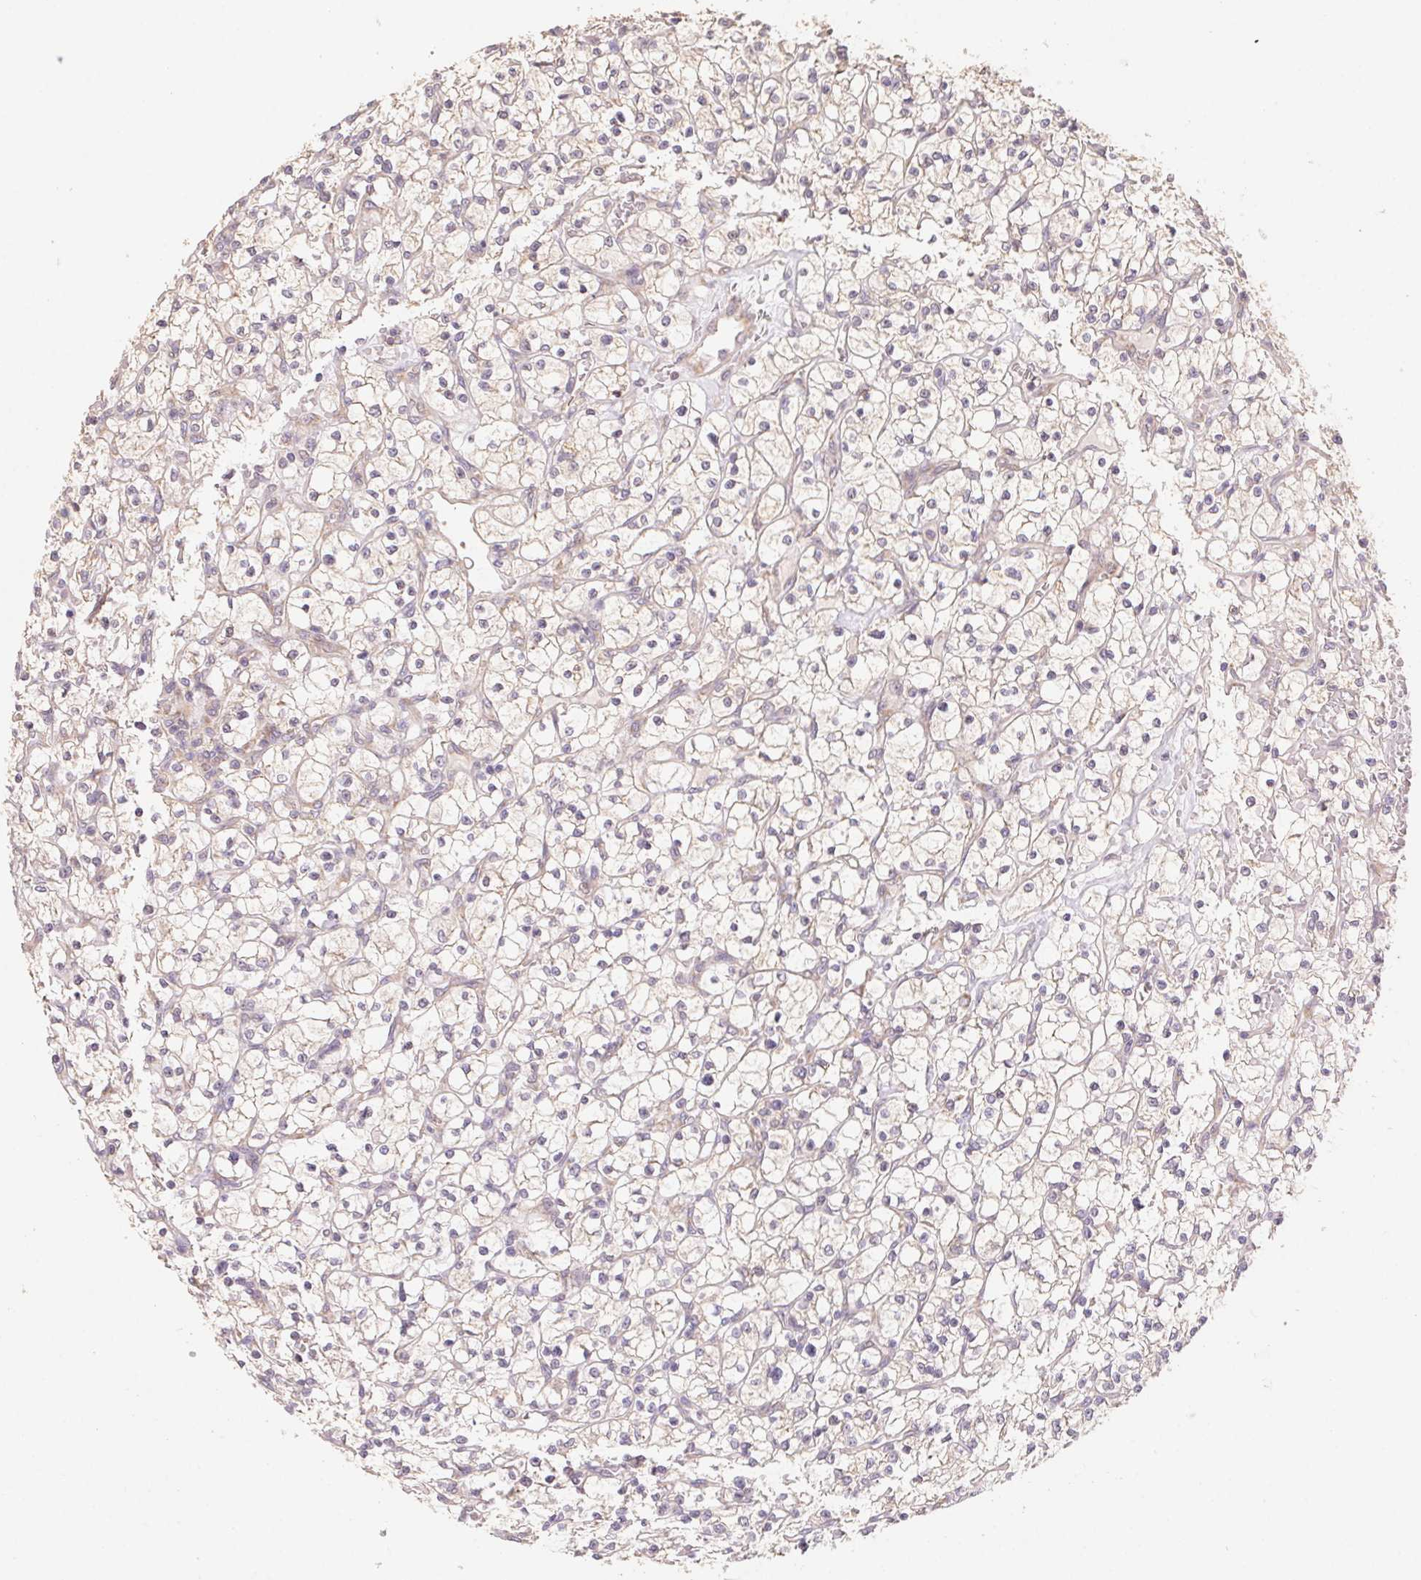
{"staining": {"intensity": "weak", "quantity": "<25%", "location": "cytoplasmic/membranous"}, "tissue": "renal cancer", "cell_type": "Tumor cells", "image_type": "cancer", "snomed": [{"axis": "morphology", "description": "Adenocarcinoma, NOS"}, {"axis": "topography", "description": "Kidney"}], "caption": "High power microscopy micrograph of an IHC micrograph of adenocarcinoma (renal), revealing no significant positivity in tumor cells.", "gene": "RPL27A", "patient": {"sex": "female", "age": 64}}